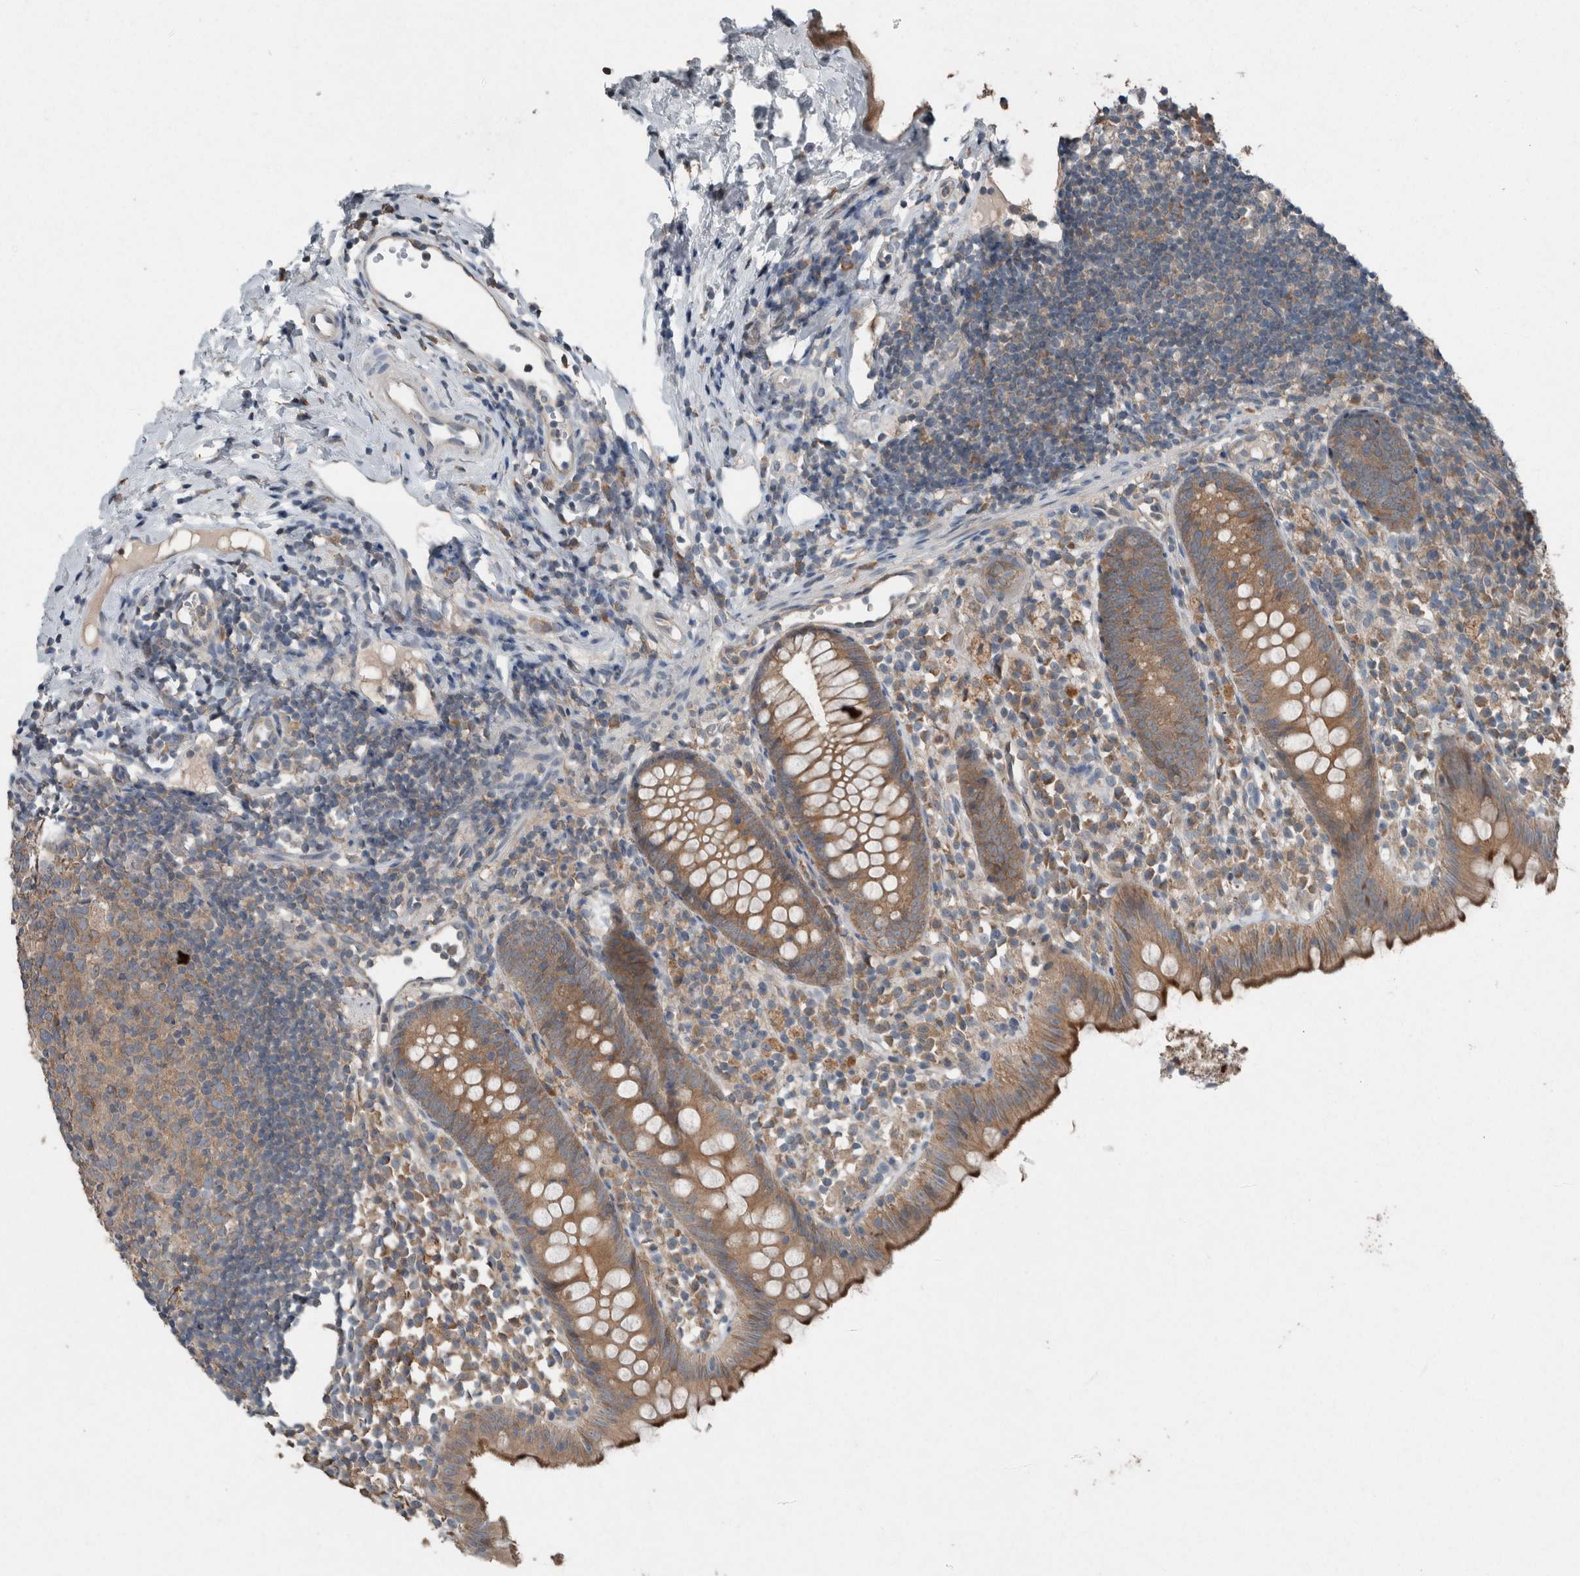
{"staining": {"intensity": "moderate", "quantity": ">75%", "location": "cytoplasmic/membranous"}, "tissue": "appendix", "cell_type": "Glandular cells", "image_type": "normal", "snomed": [{"axis": "morphology", "description": "Normal tissue, NOS"}, {"axis": "topography", "description": "Appendix"}], "caption": "Moderate cytoplasmic/membranous positivity for a protein is present in approximately >75% of glandular cells of normal appendix using immunohistochemistry.", "gene": "KNTC1", "patient": {"sex": "female", "age": 20}}